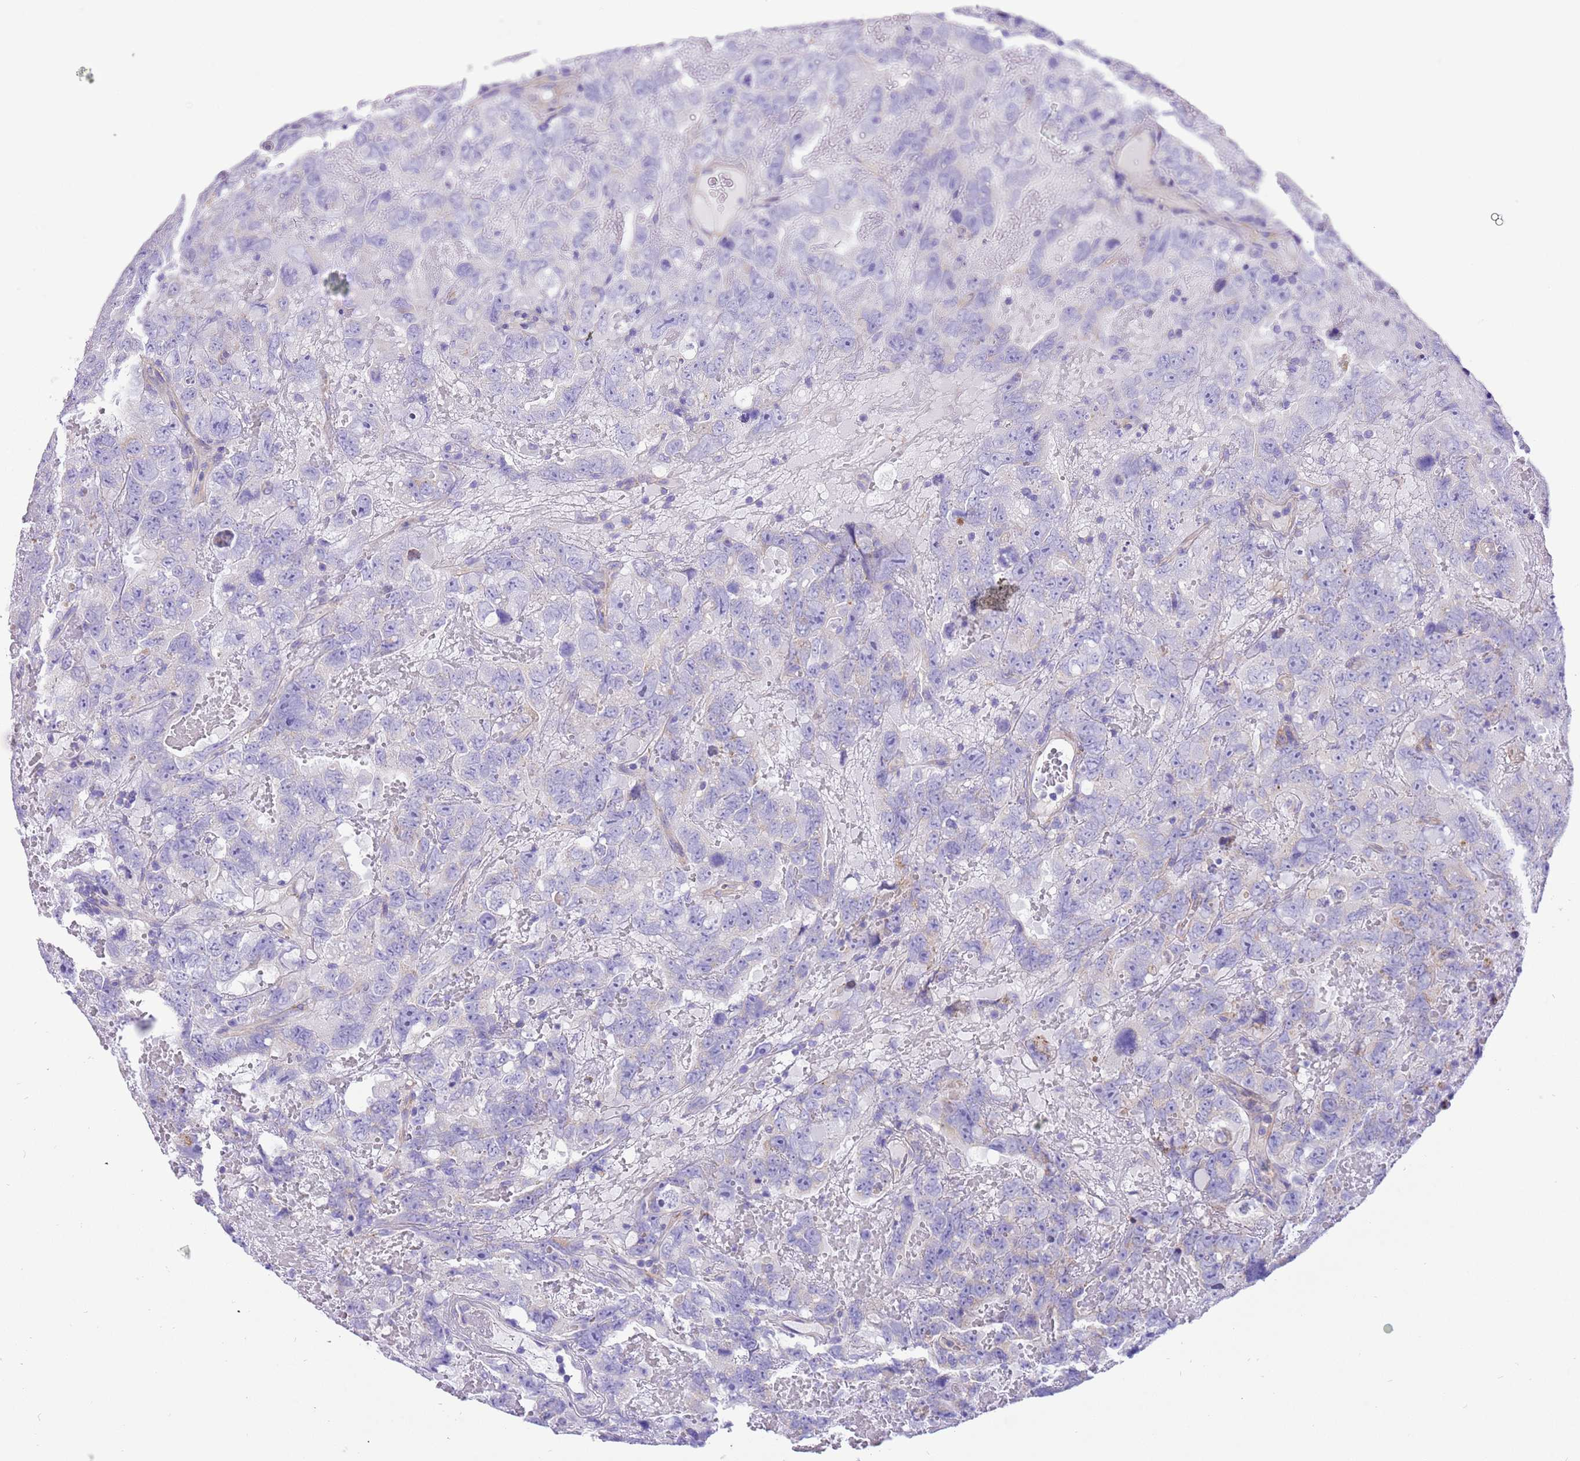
{"staining": {"intensity": "negative", "quantity": "none", "location": "none"}, "tissue": "testis cancer", "cell_type": "Tumor cells", "image_type": "cancer", "snomed": [{"axis": "morphology", "description": "Carcinoma, Embryonal, NOS"}, {"axis": "topography", "description": "Testis"}], "caption": "This is a micrograph of IHC staining of testis cancer, which shows no staining in tumor cells. The staining was performed using DAB to visualize the protein expression in brown, while the nuclei were stained in blue with hematoxylin (Magnification: 20x).", "gene": "SERINC3", "patient": {"sex": "male", "age": 45}}